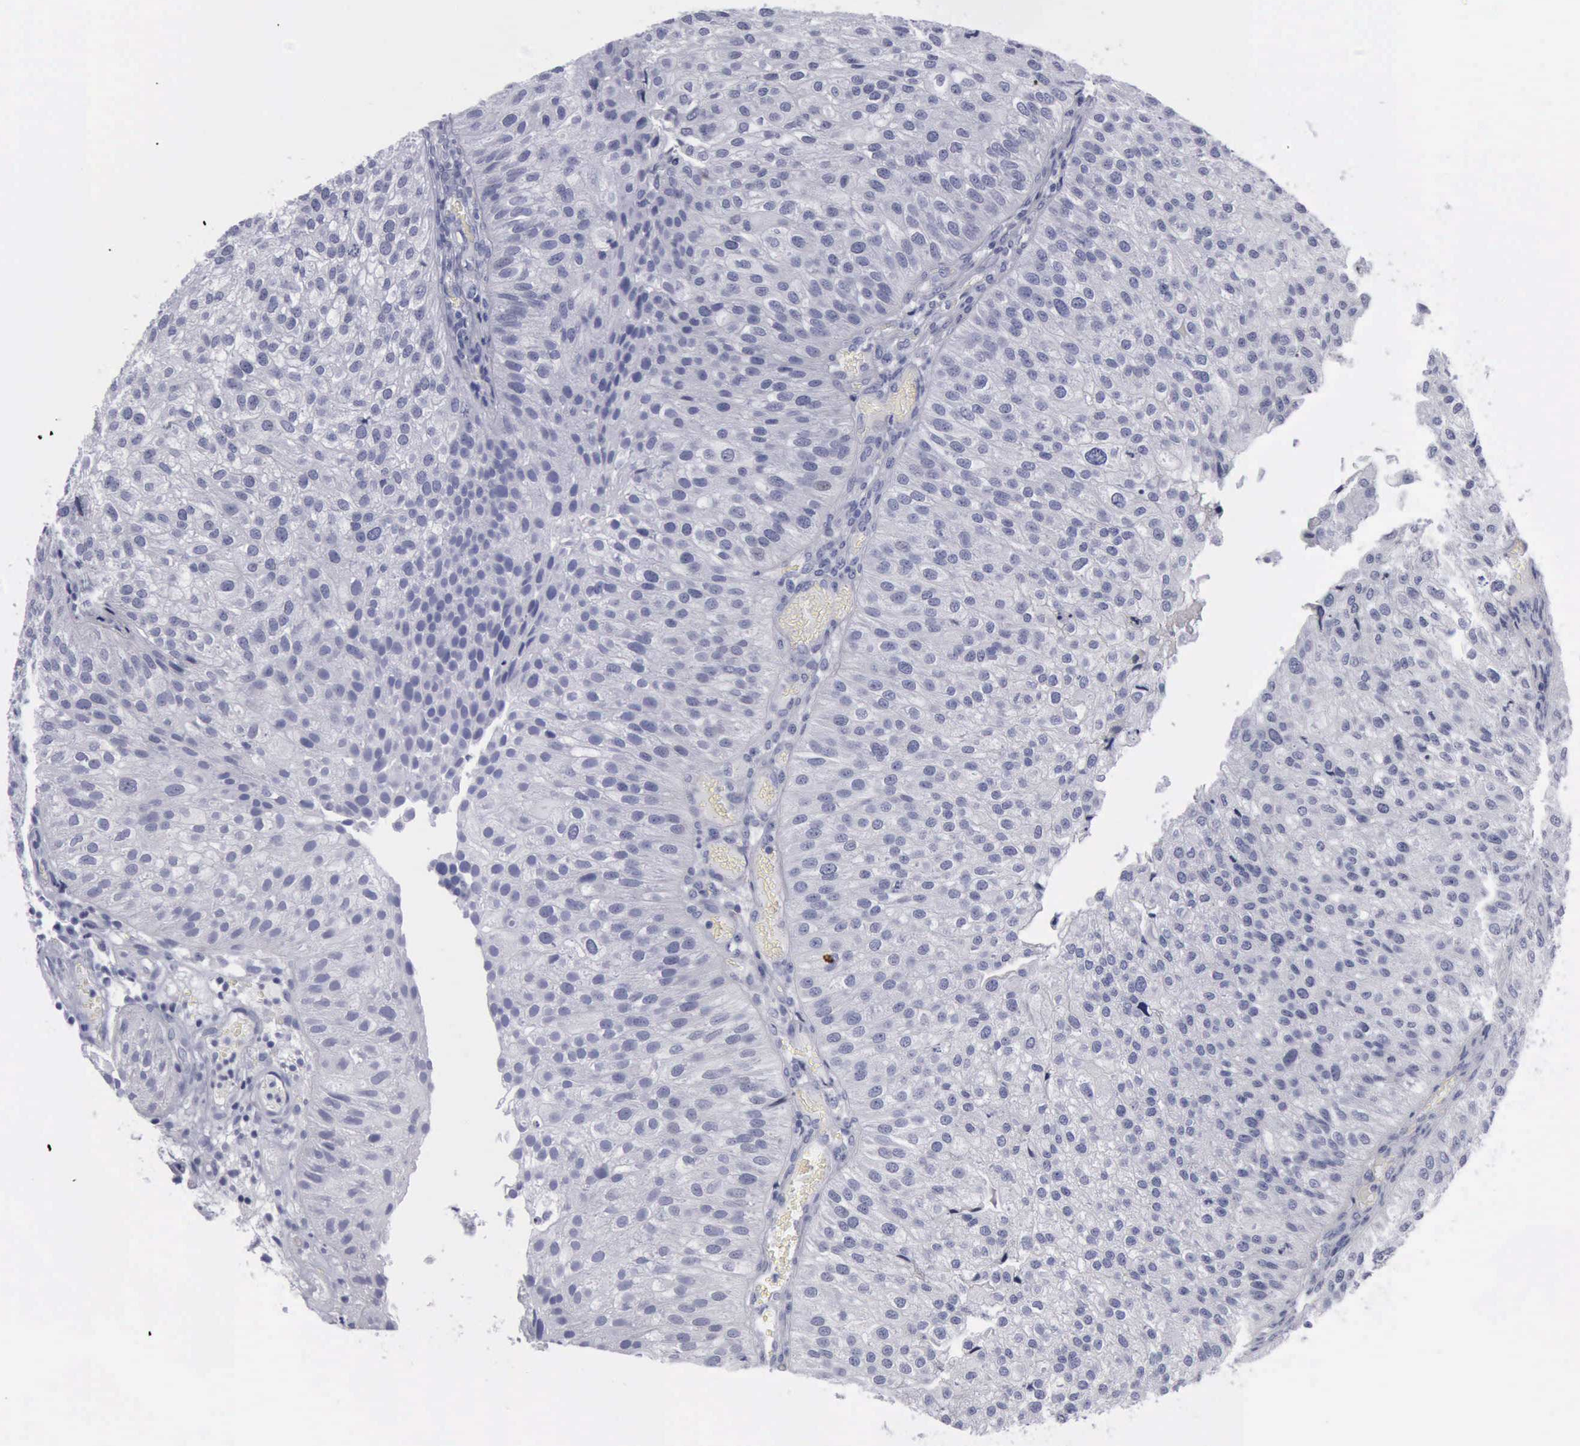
{"staining": {"intensity": "negative", "quantity": "none", "location": "none"}, "tissue": "urothelial cancer", "cell_type": "Tumor cells", "image_type": "cancer", "snomed": [{"axis": "morphology", "description": "Urothelial carcinoma, Low grade"}, {"axis": "topography", "description": "Urinary bladder"}], "caption": "Immunohistochemistry (IHC) of human urothelial cancer reveals no expression in tumor cells.", "gene": "KRT13", "patient": {"sex": "female", "age": 89}}